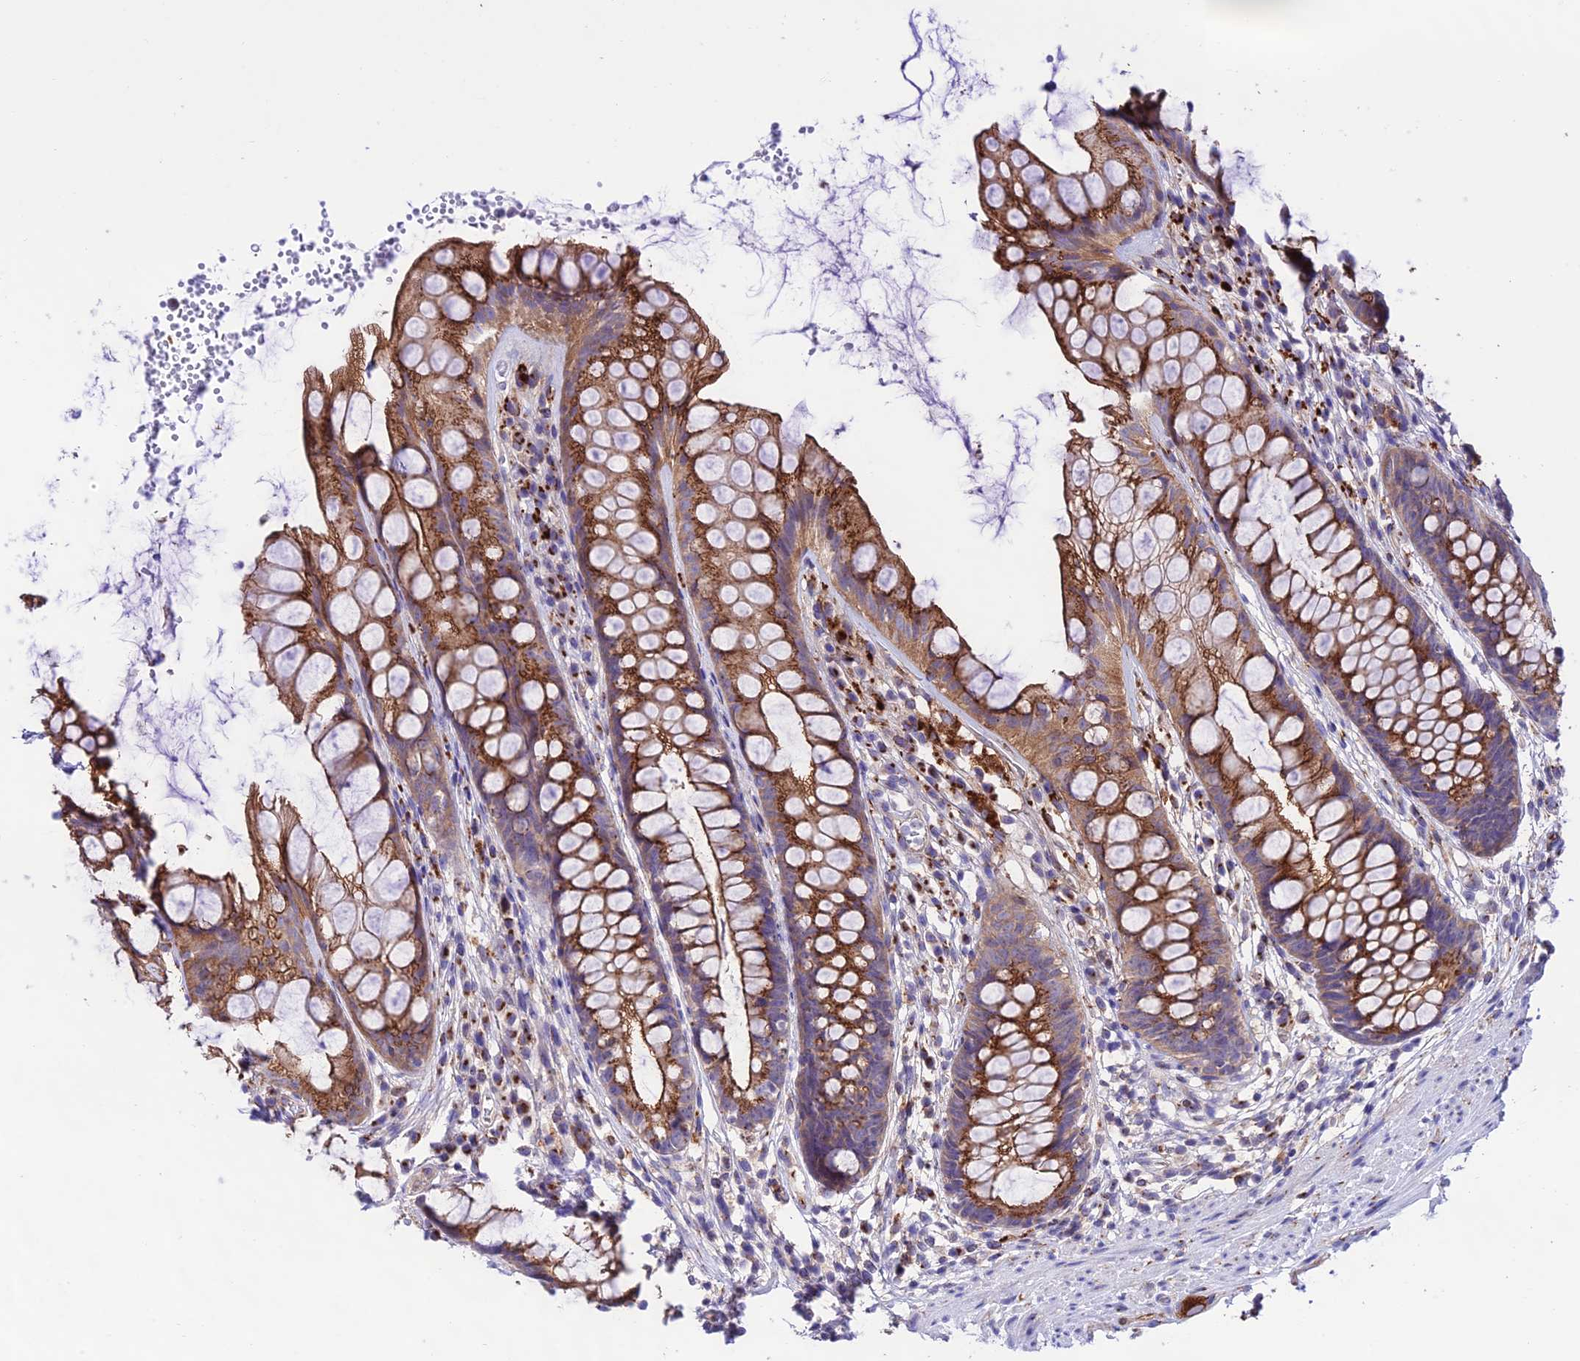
{"staining": {"intensity": "strong", "quantity": "25%-75%", "location": "cytoplasmic/membranous"}, "tissue": "rectum", "cell_type": "Glandular cells", "image_type": "normal", "snomed": [{"axis": "morphology", "description": "Normal tissue, NOS"}, {"axis": "topography", "description": "Rectum"}], "caption": "A brown stain shows strong cytoplasmic/membranous staining of a protein in glandular cells of normal rectum.", "gene": "LACTB2", "patient": {"sex": "male", "age": 74}}